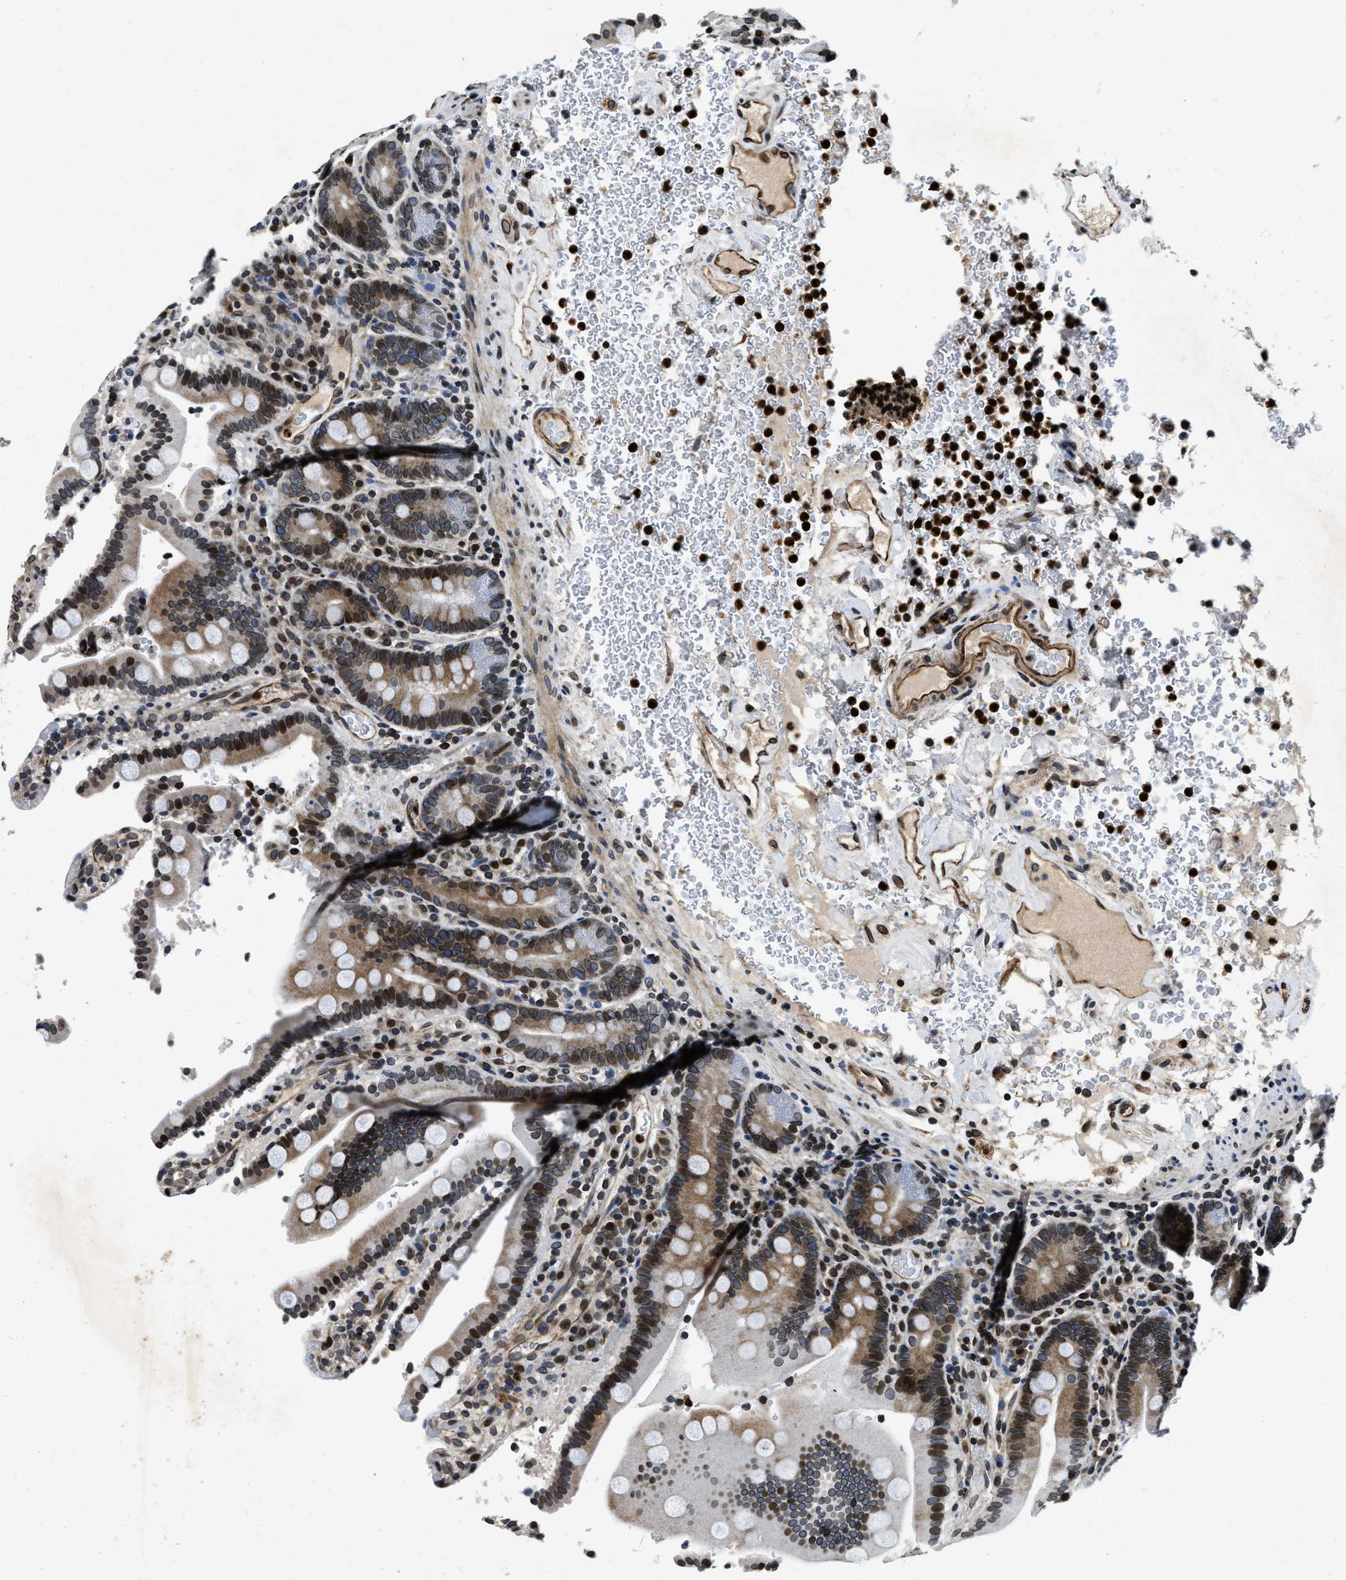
{"staining": {"intensity": "moderate", "quantity": ">75%", "location": "cytoplasmic/membranous,nuclear"}, "tissue": "duodenum", "cell_type": "Glandular cells", "image_type": "normal", "snomed": [{"axis": "morphology", "description": "Normal tissue, NOS"}, {"axis": "topography", "description": "Small intestine, NOS"}], "caption": "DAB (3,3'-diaminobenzidine) immunohistochemical staining of unremarkable duodenum displays moderate cytoplasmic/membranous,nuclear protein staining in approximately >75% of glandular cells.", "gene": "ZC3HC1", "patient": {"sex": "female", "age": 71}}